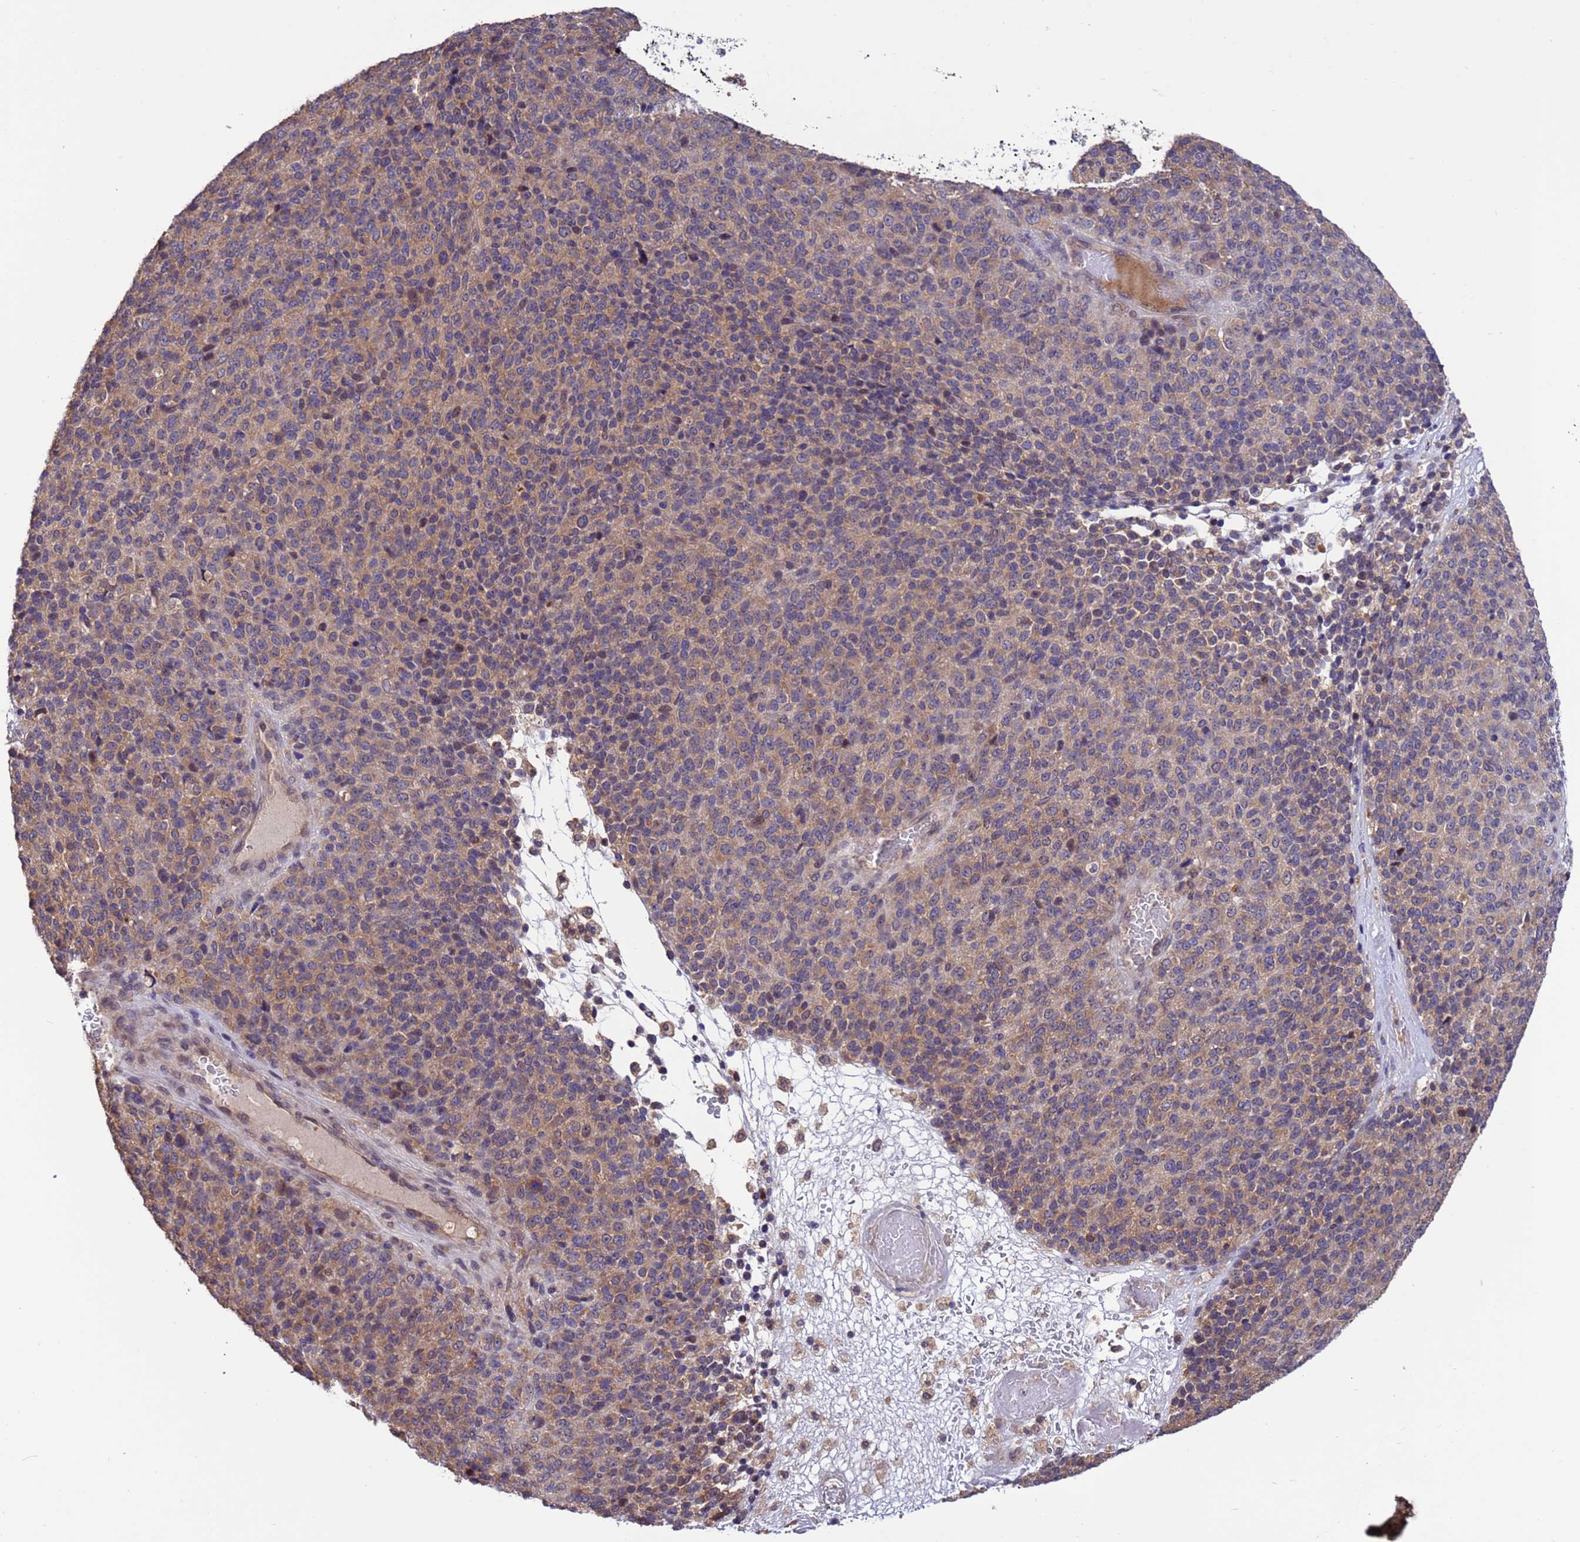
{"staining": {"intensity": "weak", "quantity": ">75%", "location": "cytoplasmic/membranous"}, "tissue": "melanoma", "cell_type": "Tumor cells", "image_type": "cancer", "snomed": [{"axis": "morphology", "description": "Malignant melanoma, Metastatic site"}, {"axis": "topography", "description": "Brain"}], "caption": "Melanoma tissue displays weak cytoplasmic/membranous positivity in approximately >75% of tumor cells, visualized by immunohistochemistry.", "gene": "ZFP69B", "patient": {"sex": "female", "age": 56}}